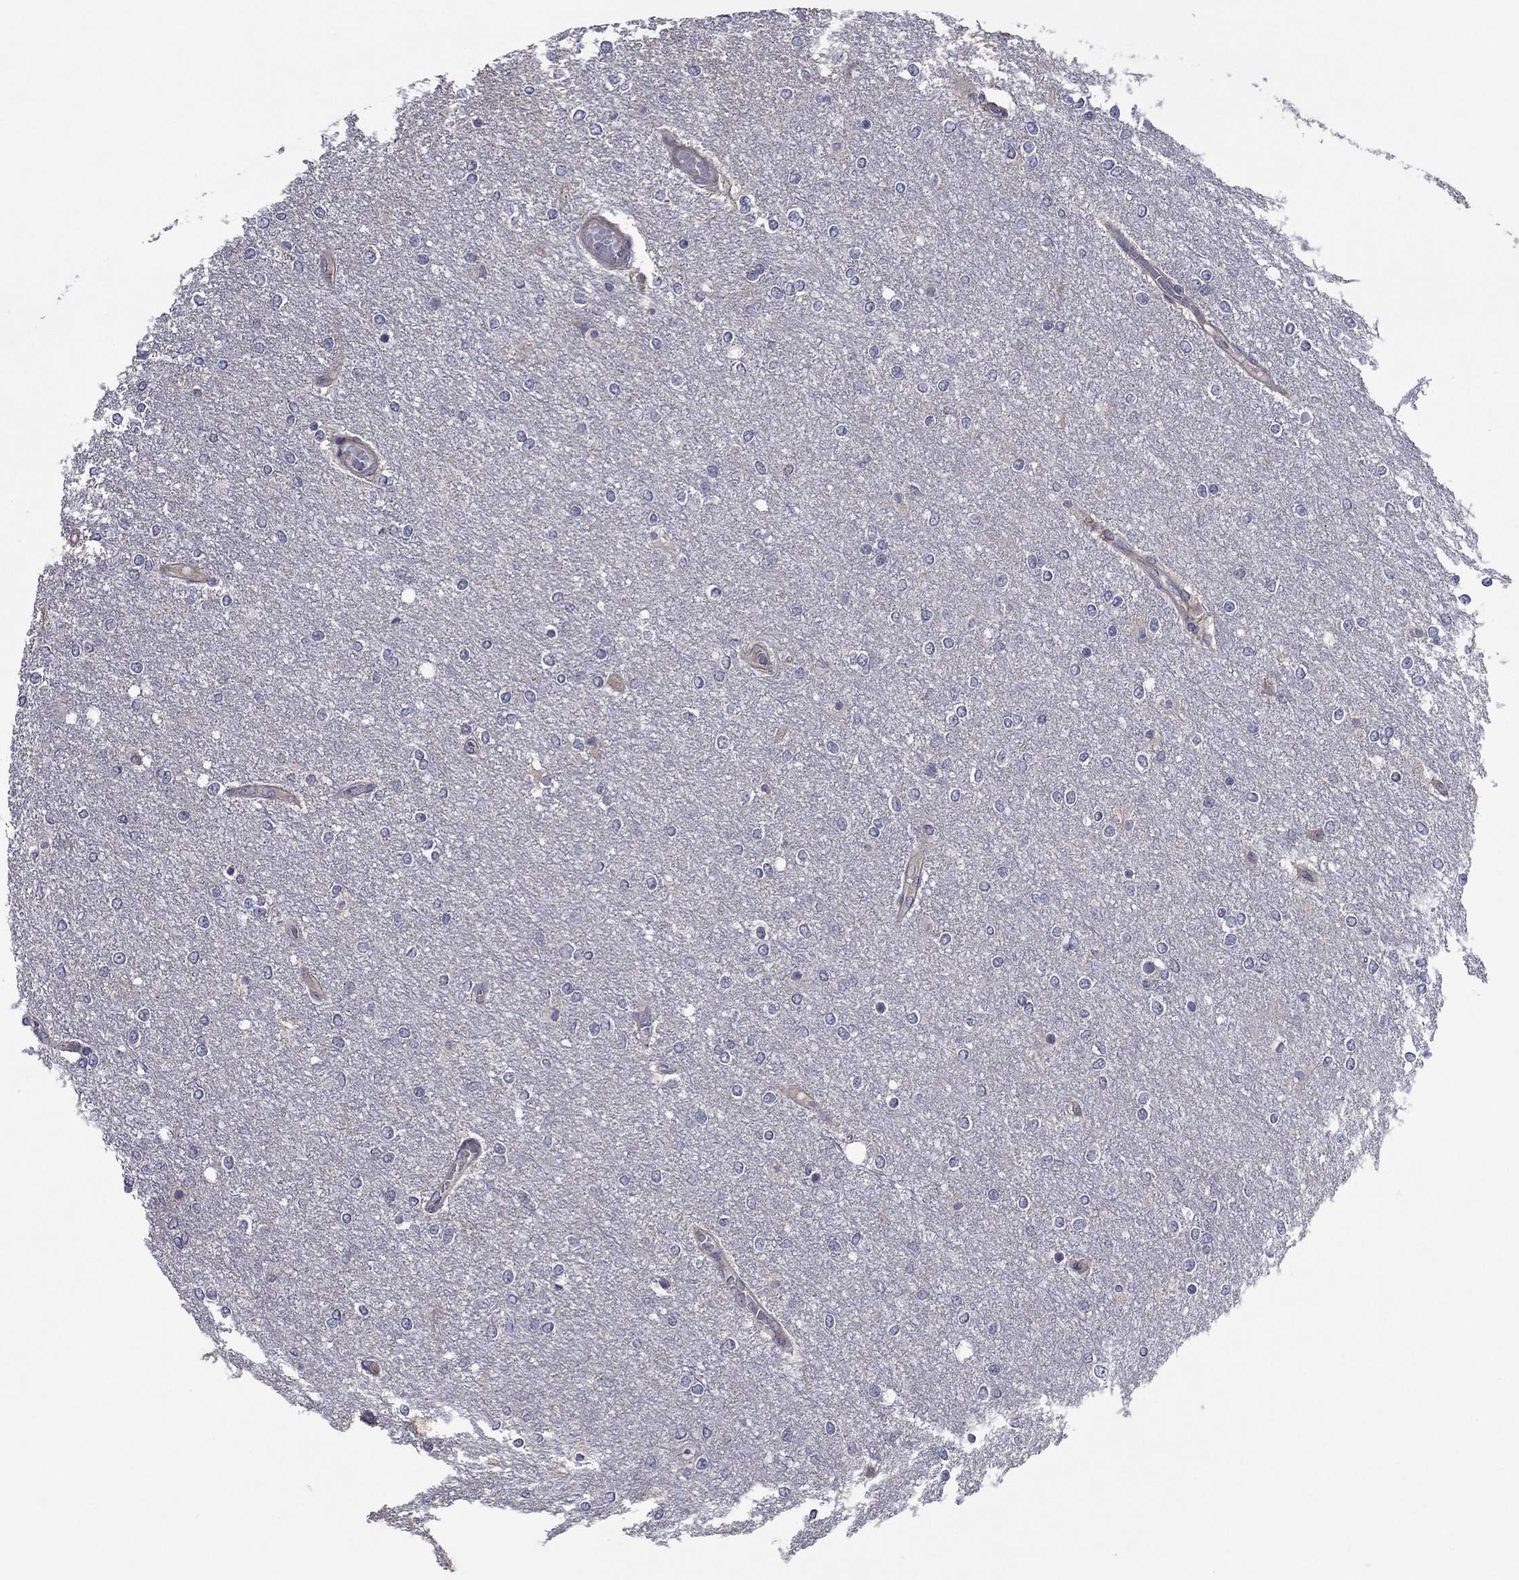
{"staining": {"intensity": "negative", "quantity": "none", "location": "none"}, "tissue": "glioma", "cell_type": "Tumor cells", "image_type": "cancer", "snomed": [{"axis": "morphology", "description": "Glioma, malignant, High grade"}, {"axis": "topography", "description": "Brain"}], "caption": "DAB (3,3'-diaminobenzidine) immunohistochemical staining of glioma reveals no significant positivity in tumor cells.", "gene": "MSRB1", "patient": {"sex": "female", "age": 61}}